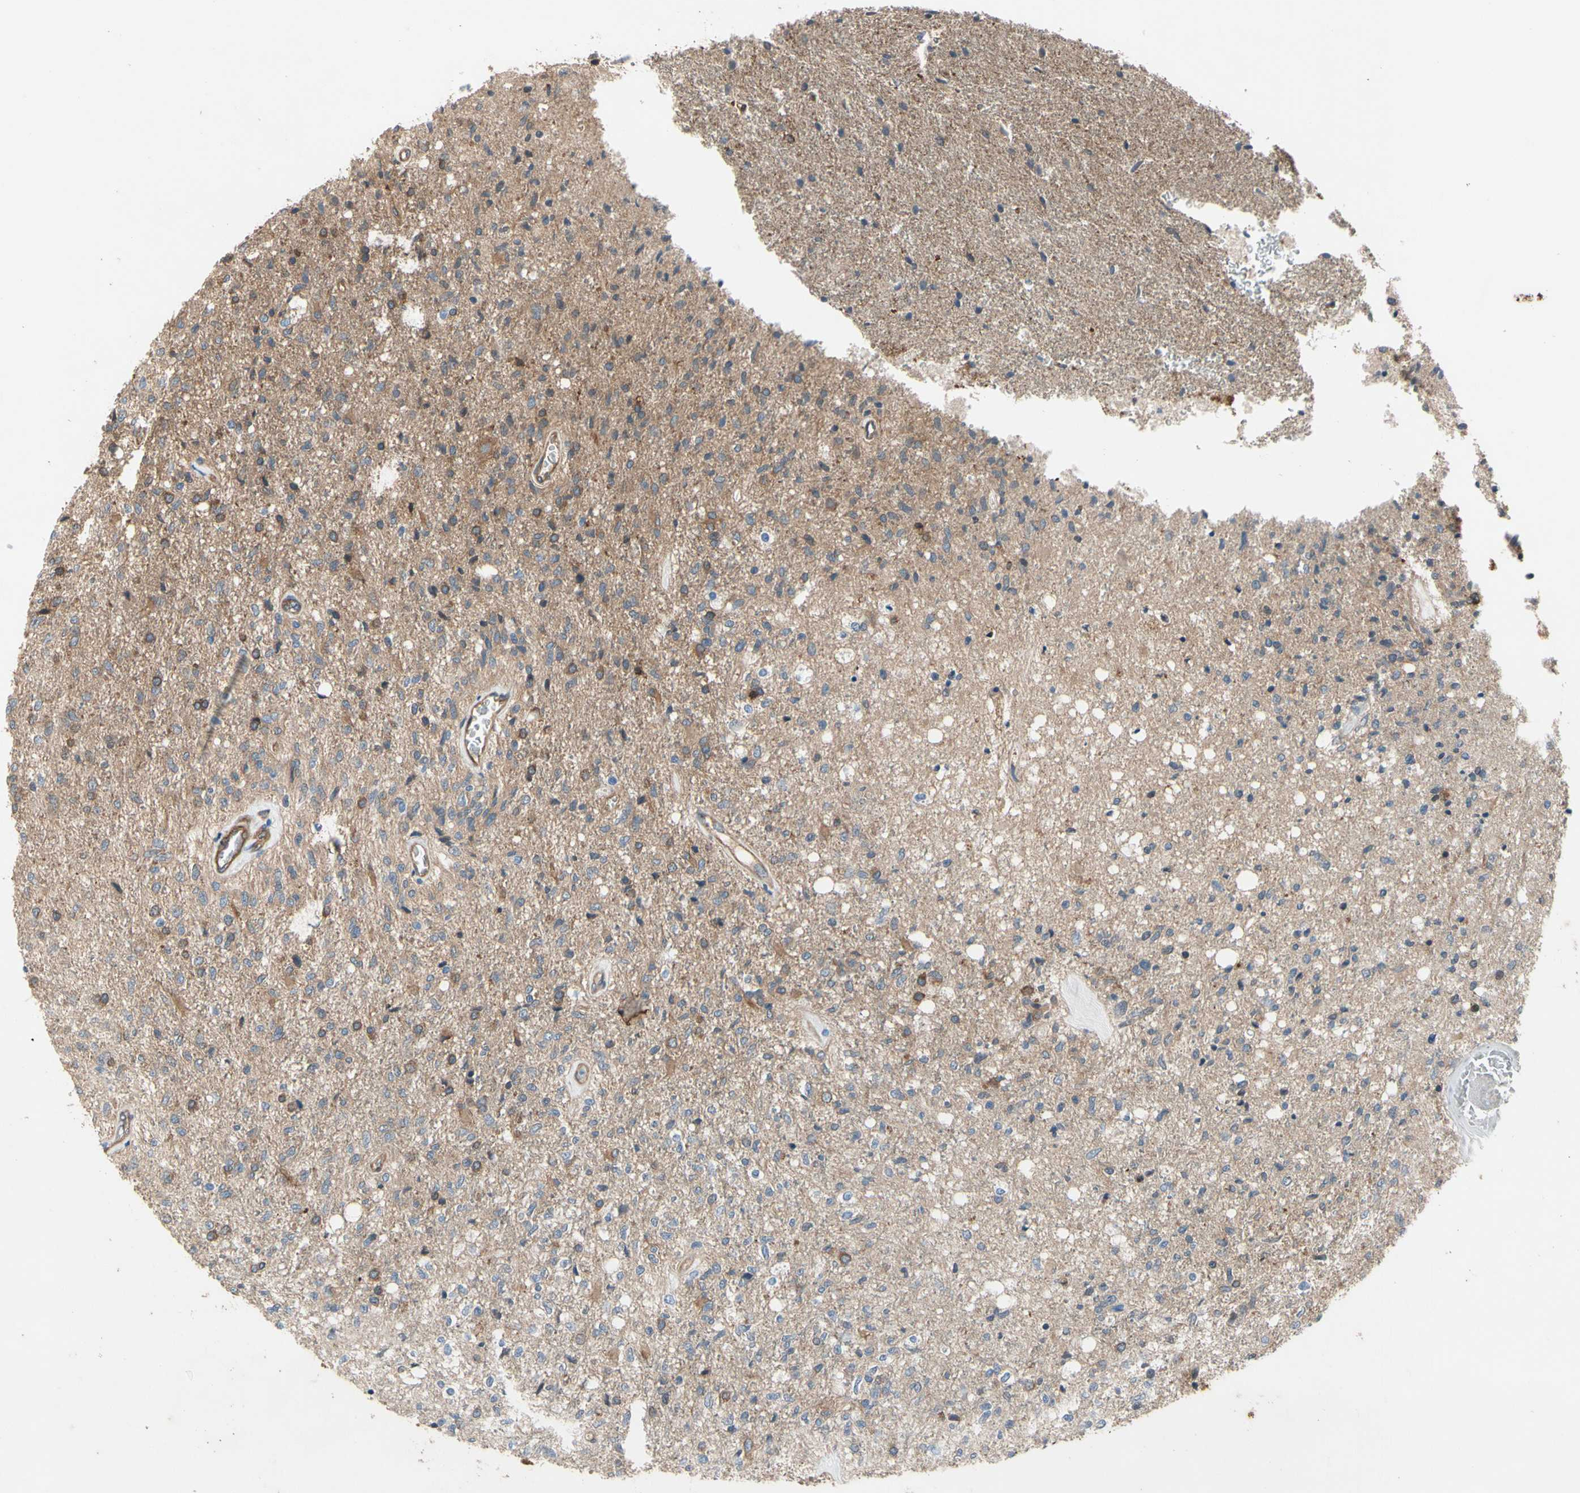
{"staining": {"intensity": "weak", "quantity": "25%-75%", "location": "cytoplasmic/membranous"}, "tissue": "glioma", "cell_type": "Tumor cells", "image_type": "cancer", "snomed": [{"axis": "morphology", "description": "Normal tissue, NOS"}, {"axis": "morphology", "description": "Glioma, malignant, High grade"}, {"axis": "topography", "description": "Cerebral cortex"}], "caption": "There is low levels of weak cytoplasmic/membranous expression in tumor cells of glioma, as demonstrated by immunohistochemical staining (brown color).", "gene": "CTTNBP2", "patient": {"sex": "male", "age": 77}}